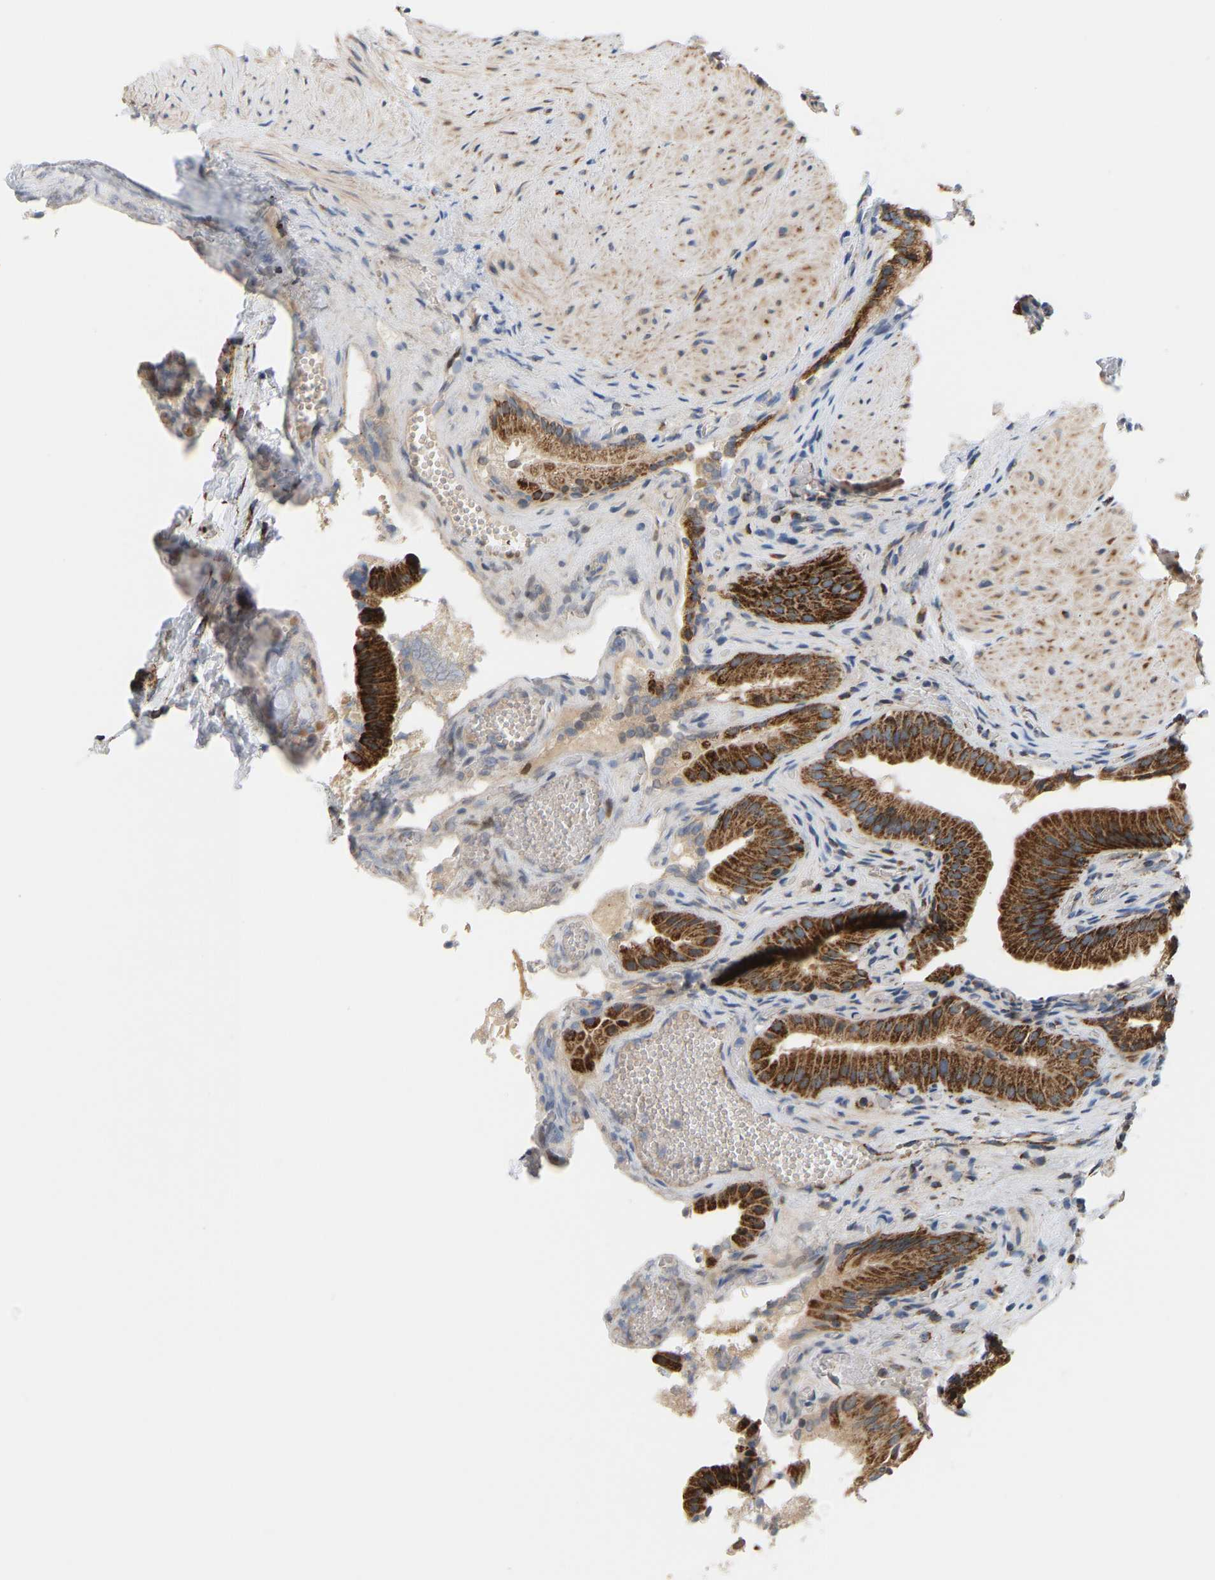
{"staining": {"intensity": "strong", "quantity": ">75%", "location": "cytoplasmic/membranous"}, "tissue": "gallbladder", "cell_type": "Glandular cells", "image_type": "normal", "snomed": [{"axis": "morphology", "description": "Normal tissue, NOS"}, {"axis": "topography", "description": "Gallbladder"}], "caption": "Immunohistochemistry image of unremarkable gallbladder: gallbladder stained using immunohistochemistry (IHC) demonstrates high levels of strong protein expression localized specifically in the cytoplasmic/membranous of glandular cells, appearing as a cytoplasmic/membranous brown color.", "gene": "GPSM2", "patient": {"sex": "male", "age": 49}}